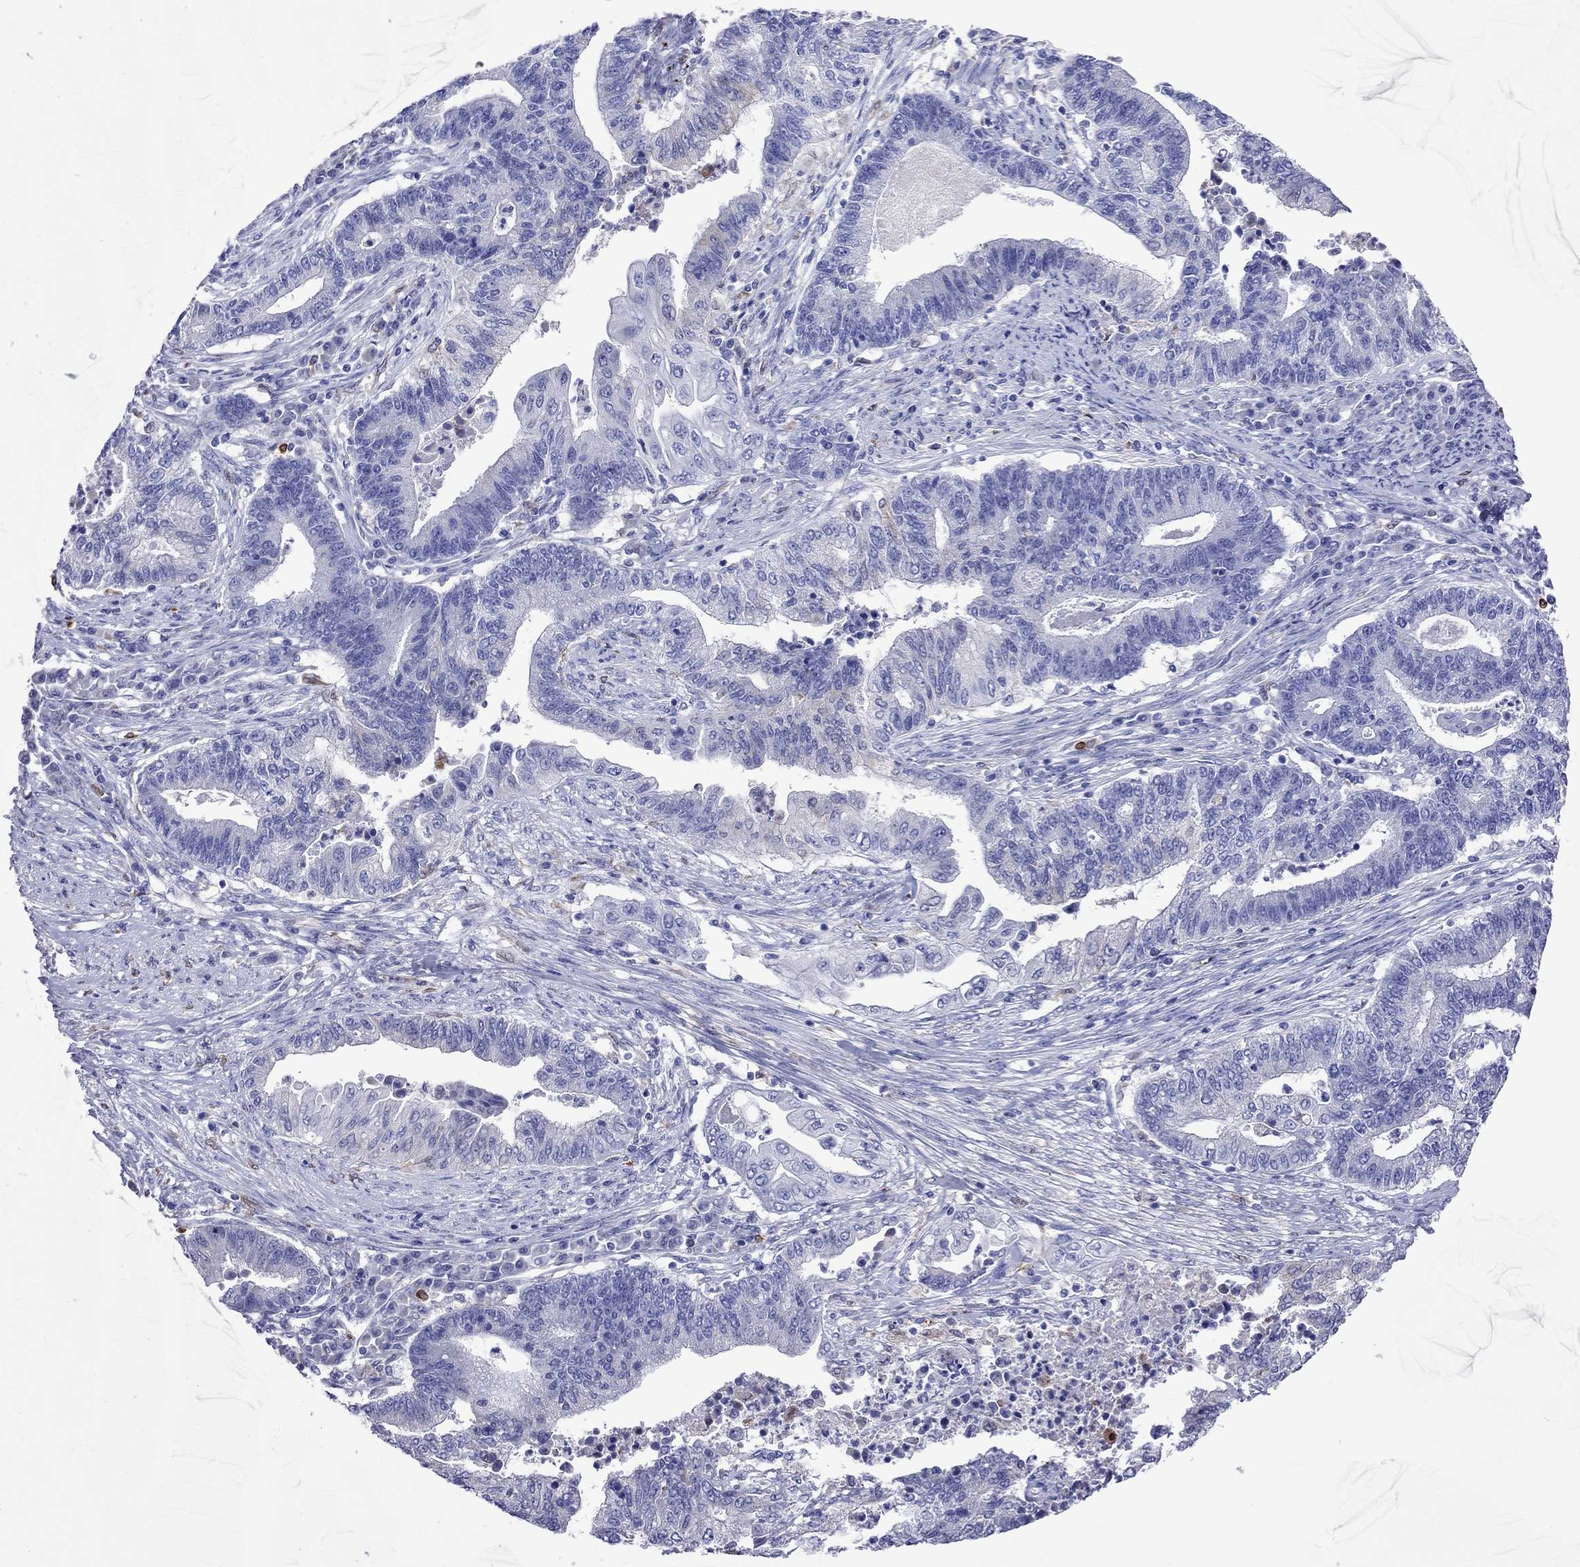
{"staining": {"intensity": "negative", "quantity": "none", "location": "none"}, "tissue": "endometrial cancer", "cell_type": "Tumor cells", "image_type": "cancer", "snomed": [{"axis": "morphology", "description": "Adenocarcinoma, NOS"}, {"axis": "topography", "description": "Uterus"}, {"axis": "topography", "description": "Endometrium"}], "caption": "The IHC photomicrograph has no significant positivity in tumor cells of endometrial cancer tissue.", "gene": "ADORA2A", "patient": {"sex": "female", "age": 54}}